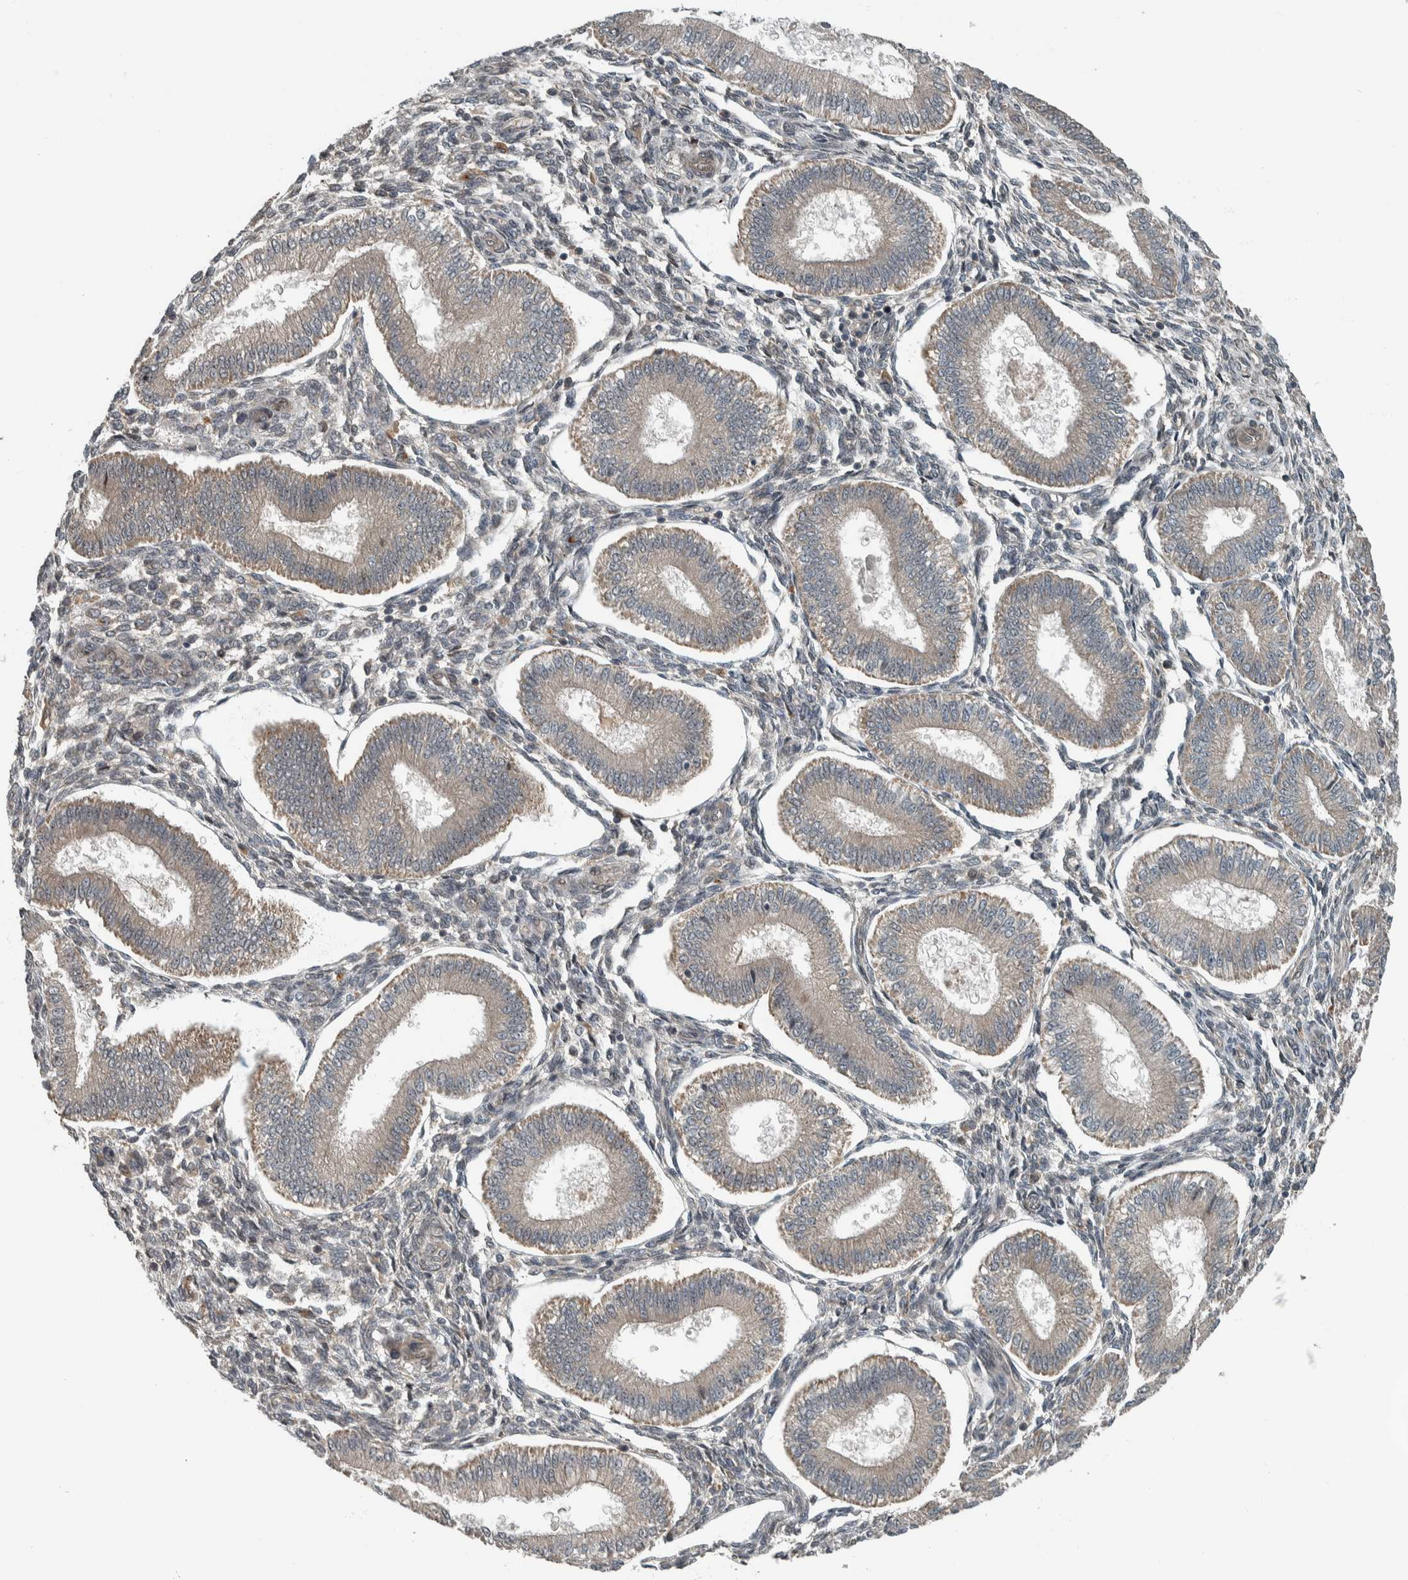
{"staining": {"intensity": "negative", "quantity": "none", "location": "none"}, "tissue": "endometrium", "cell_type": "Cells in endometrial stroma", "image_type": "normal", "snomed": [{"axis": "morphology", "description": "Normal tissue, NOS"}, {"axis": "topography", "description": "Endometrium"}], "caption": "Image shows no significant protein staining in cells in endometrial stroma of benign endometrium.", "gene": "XPO5", "patient": {"sex": "female", "age": 39}}